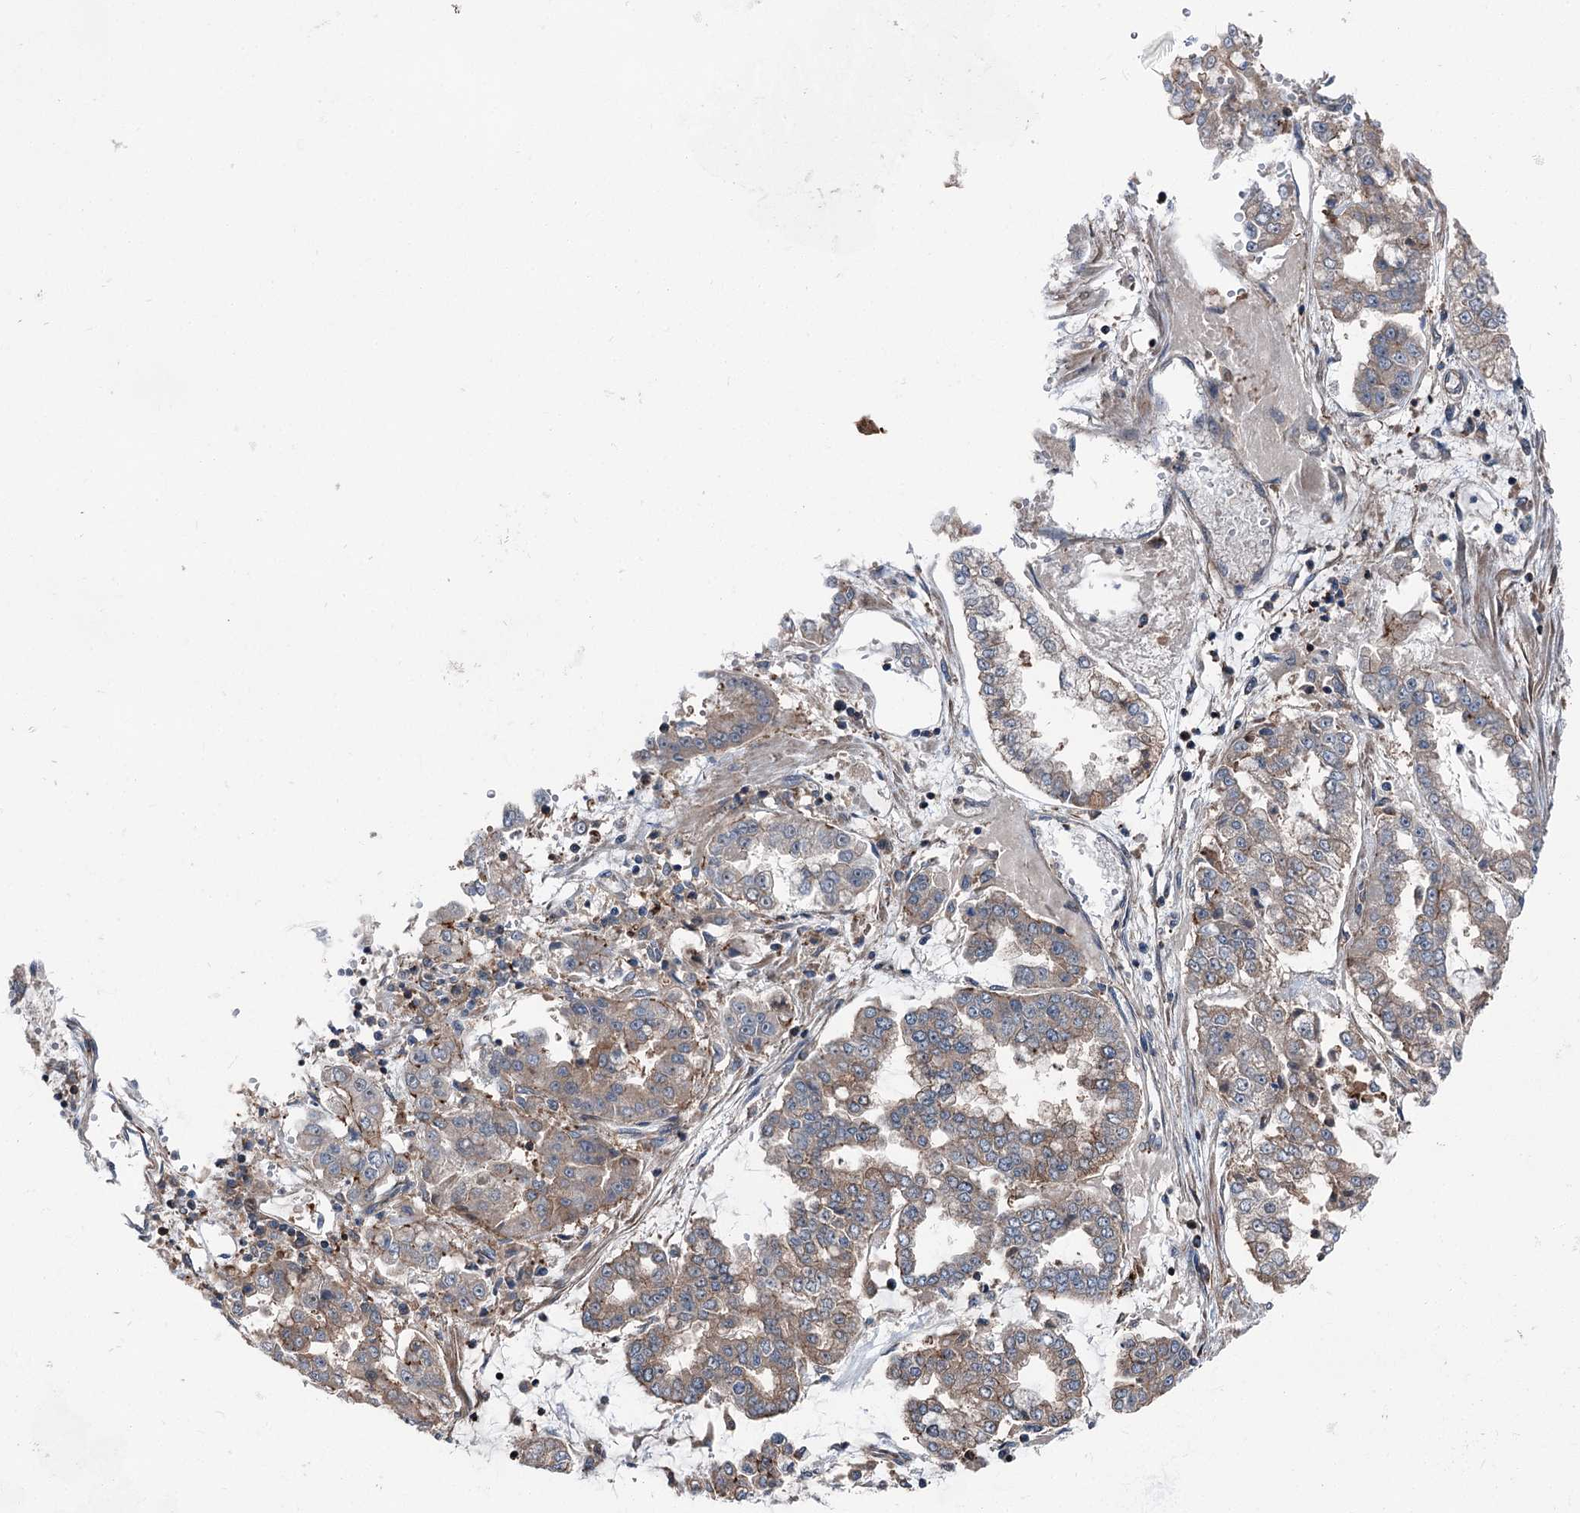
{"staining": {"intensity": "weak", "quantity": "25%-75%", "location": "cytoplasmic/membranous"}, "tissue": "stomach cancer", "cell_type": "Tumor cells", "image_type": "cancer", "snomed": [{"axis": "morphology", "description": "Adenocarcinoma, NOS"}, {"axis": "topography", "description": "Stomach"}], "caption": "IHC photomicrograph of human stomach cancer (adenocarcinoma) stained for a protein (brown), which demonstrates low levels of weak cytoplasmic/membranous positivity in about 25%-75% of tumor cells.", "gene": "POLR1D", "patient": {"sex": "male", "age": 76}}